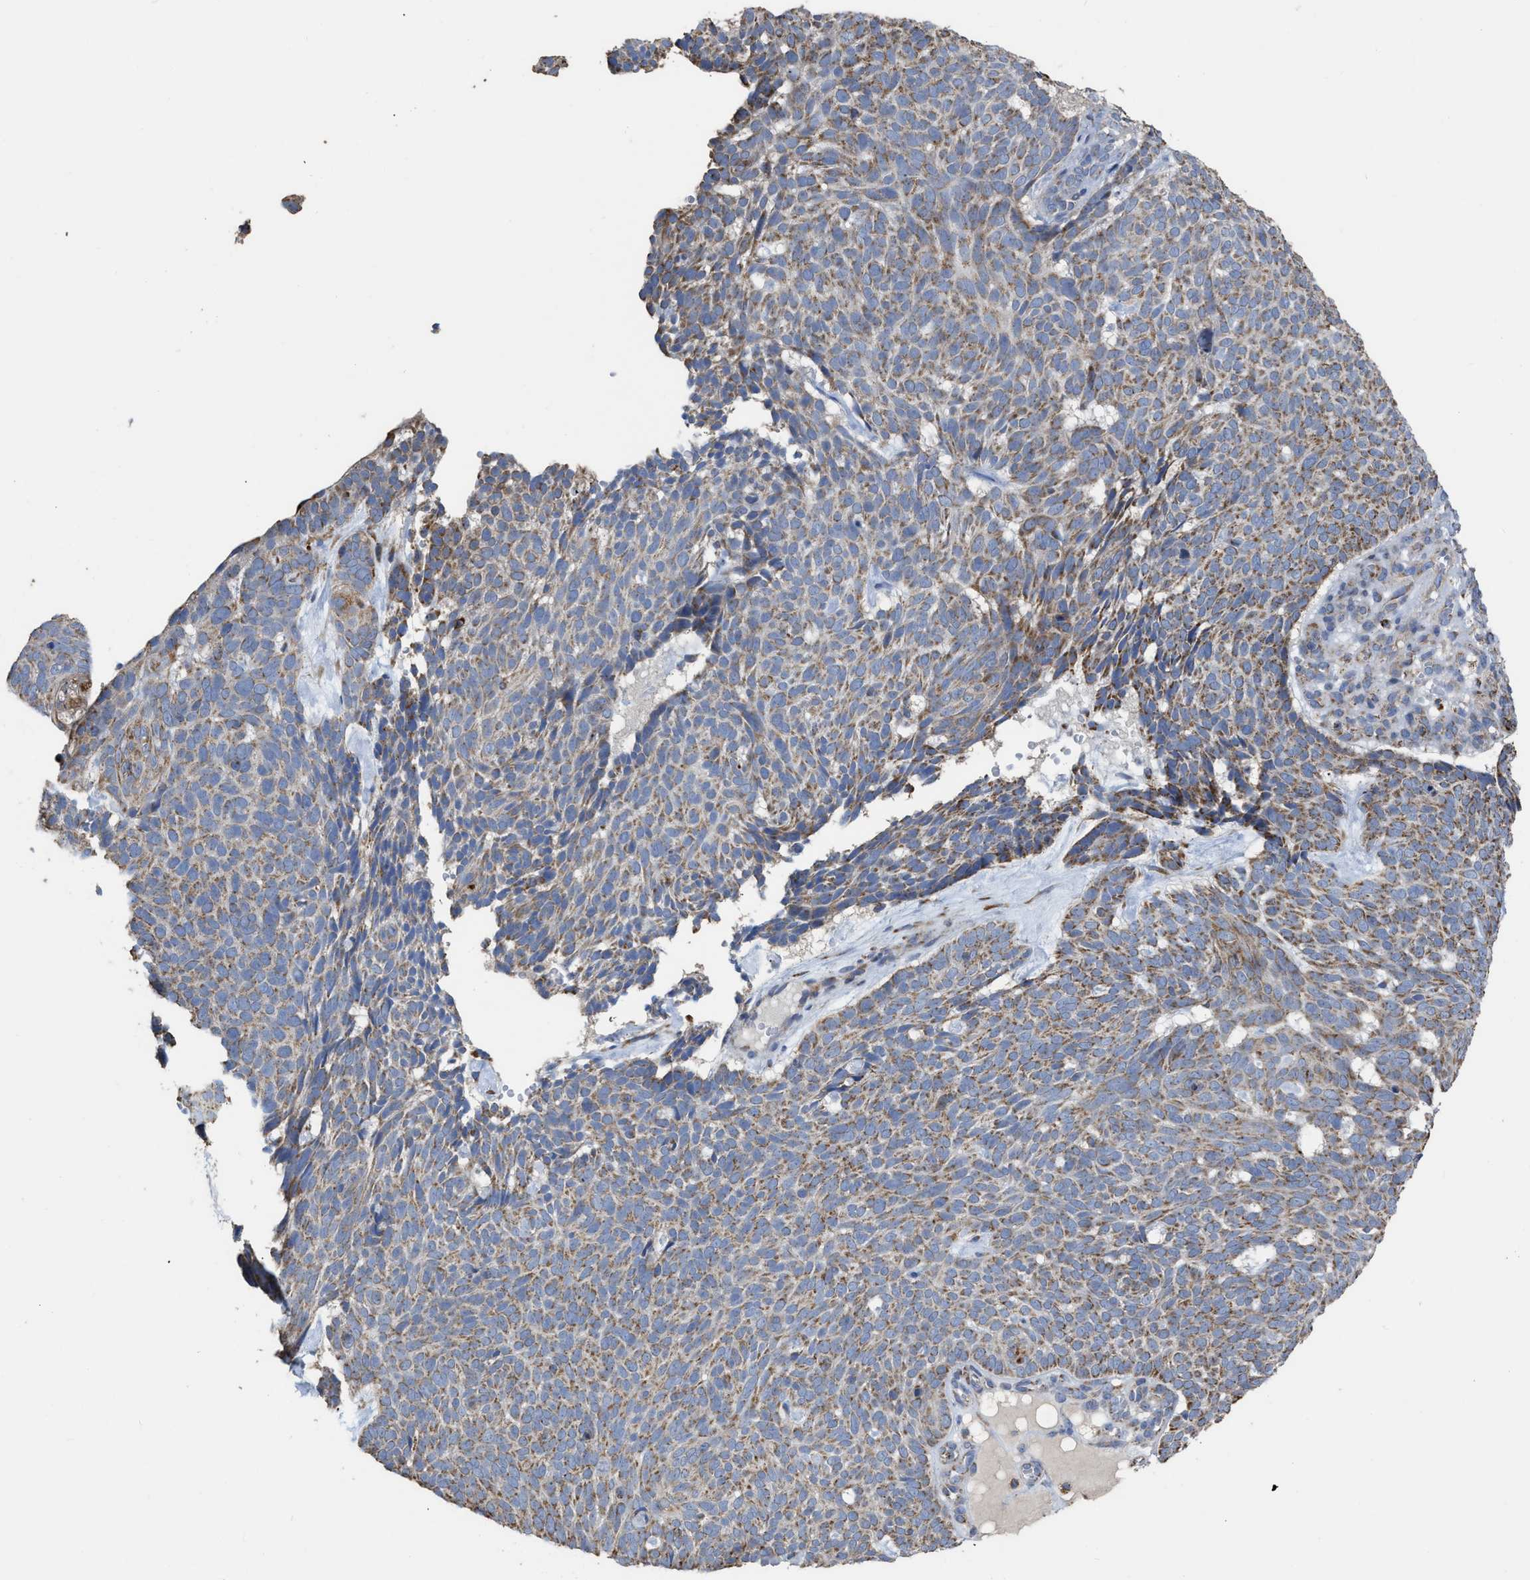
{"staining": {"intensity": "moderate", "quantity": ">75%", "location": "cytoplasmic/membranous"}, "tissue": "skin cancer", "cell_type": "Tumor cells", "image_type": "cancer", "snomed": [{"axis": "morphology", "description": "Basal cell carcinoma"}, {"axis": "topography", "description": "Skin"}], "caption": "The histopathology image displays a brown stain indicating the presence of a protein in the cytoplasmic/membranous of tumor cells in skin basal cell carcinoma. The staining was performed using DAB (3,3'-diaminobenzidine) to visualize the protein expression in brown, while the nuclei were stained in blue with hematoxylin (Magnification: 20x).", "gene": "AK2", "patient": {"sex": "male", "age": 61}}